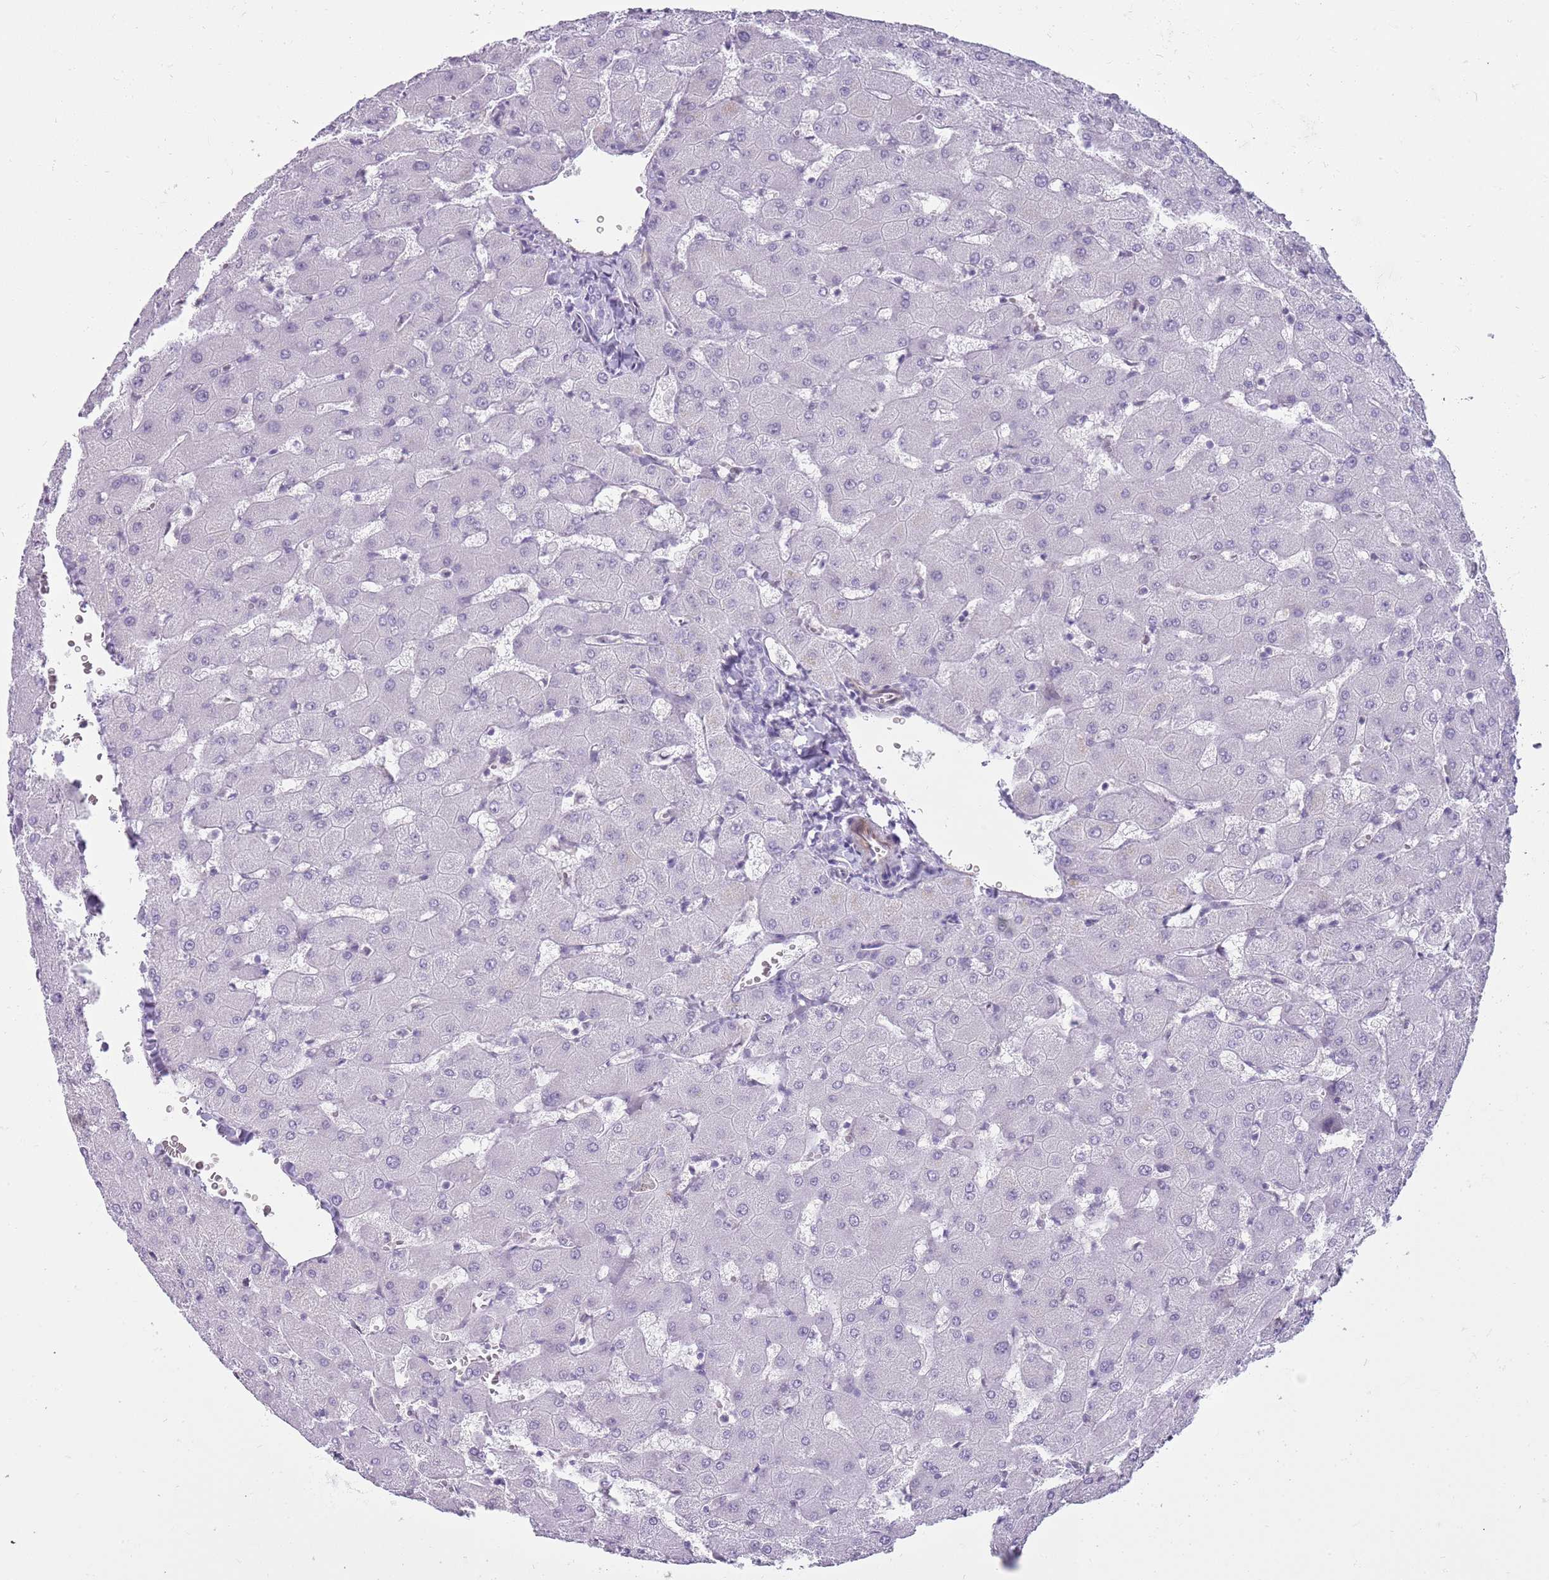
{"staining": {"intensity": "negative", "quantity": "none", "location": "none"}, "tissue": "liver", "cell_type": "Cholangiocytes", "image_type": "normal", "snomed": [{"axis": "morphology", "description": "Normal tissue, NOS"}, {"axis": "topography", "description": "Liver"}], "caption": "A histopathology image of liver stained for a protein demonstrates no brown staining in cholangiocytes.", "gene": "ENSG00000271254", "patient": {"sex": "female", "age": 63}}